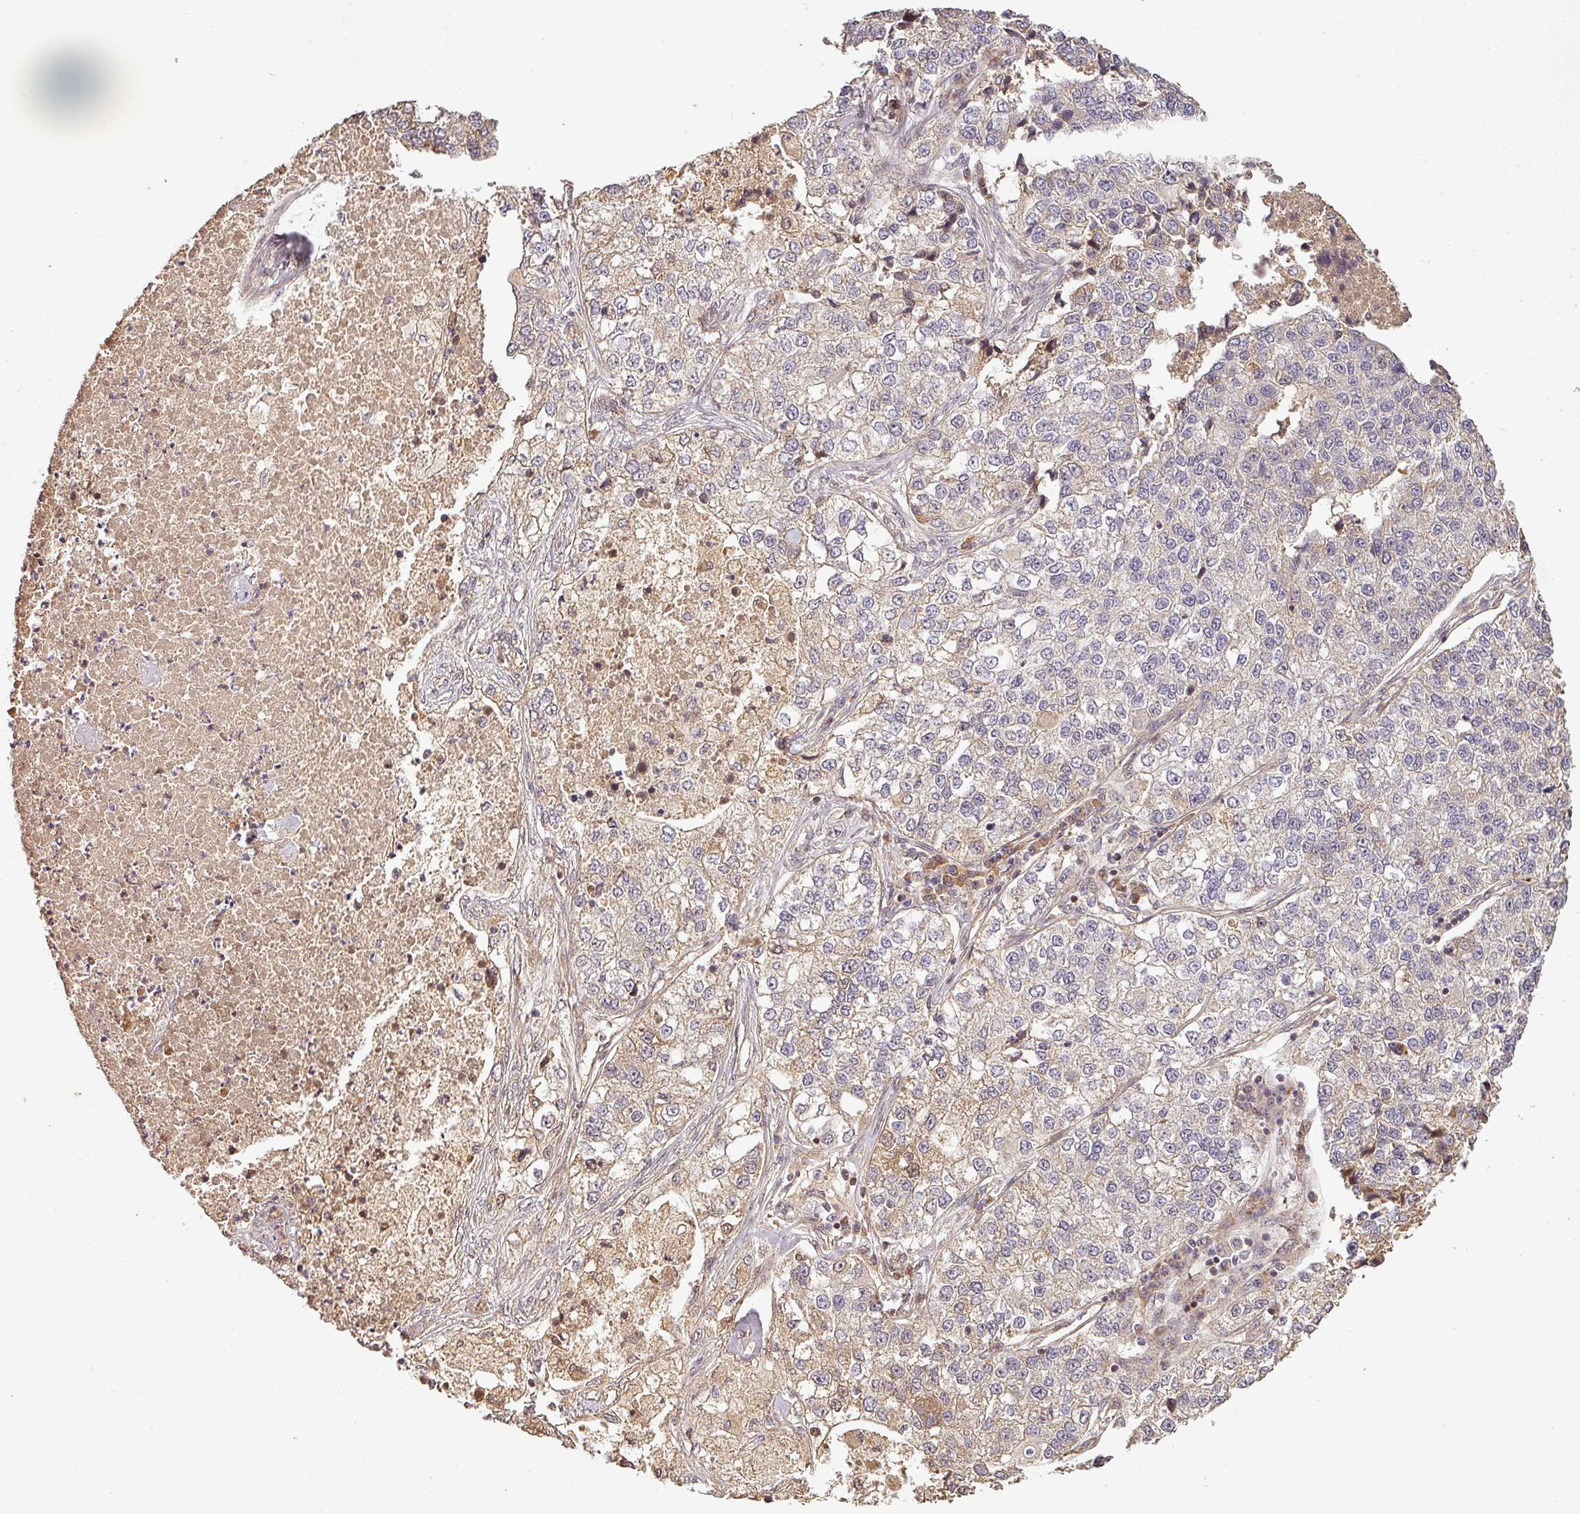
{"staining": {"intensity": "negative", "quantity": "none", "location": "none"}, "tissue": "lung cancer", "cell_type": "Tumor cells", "image_type": "cancer", "snomed": [{"axis": "morphology", "description": "Adenocarcinoma, NOS"}, {"axis": "topography", "description": "Lung"}], "caption": "Protein analysis of adenocarcinoma (lung) exhibits no significant positivity in tumor cells. Brightfield microscopy of IHC stained with DAB (brown) and hematoxylin (blue), captured at high magnification.", "gene": "BPIFB3", "patient": {"sex": "male", "age": 49}}